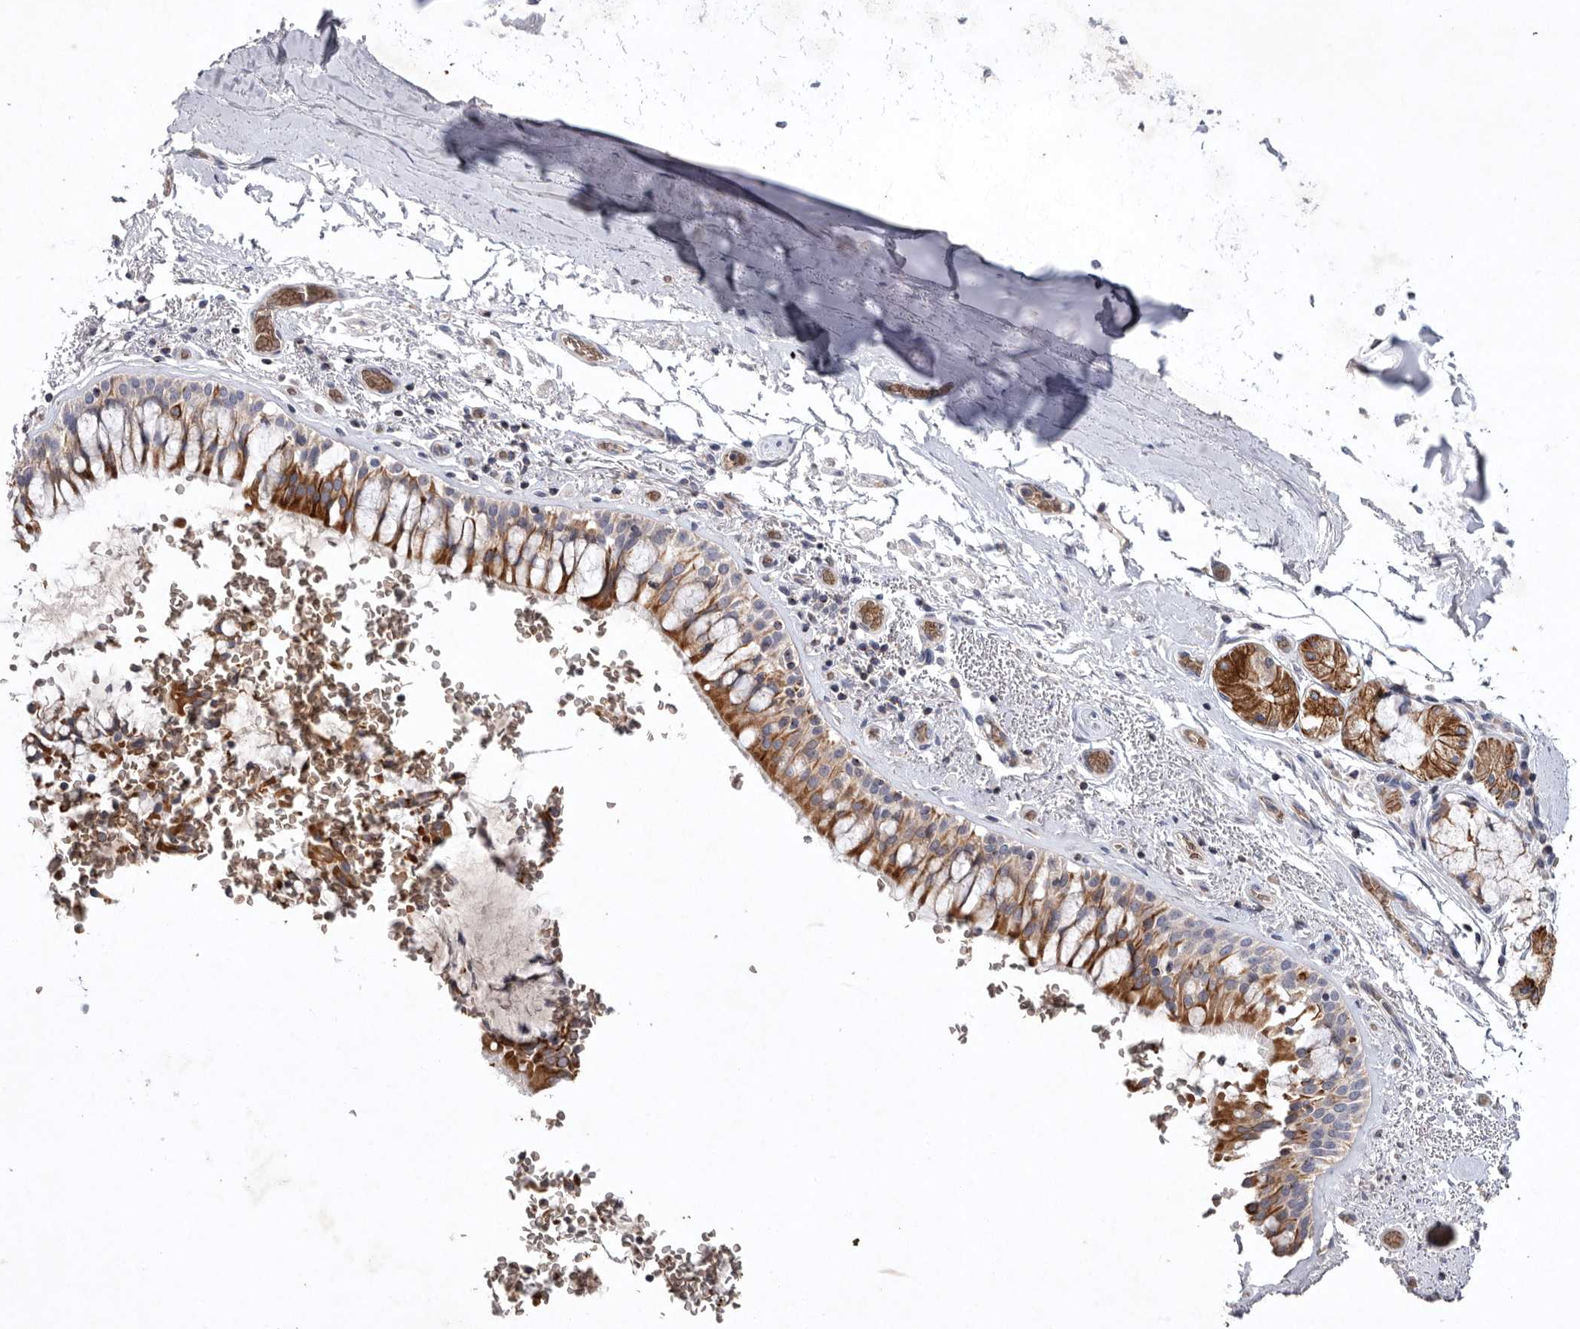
{"staining": {"intensity": "moderate", "quantity": ">75%", "location": "cytoplasmic/membranous"}, "tissue": "bronchus", "cell_type": "Respiratory epithelial cells", "image_type": "normal", "snomed": [{"axis": "morphology", "description": "Normal tissue, NOS"}, {"axis": "morphology", "description": "Inflammation, NOS"}, {"axis": "topography", "description": "Cartilage tissue"}, {"axis": "topography", "description": "Bronchus"}, {"axis": "topography", "description": "Lung"}], "caption": "Moderate cytoplasmic/membranous expression is identified in about >75% of respiratory epithelial cells in benign bronchus. (DAB = brown stain, brightfield microscopy at high magnification).", "gene": "TNFSF14", "patient": {"sex": "female", "age": 64}}